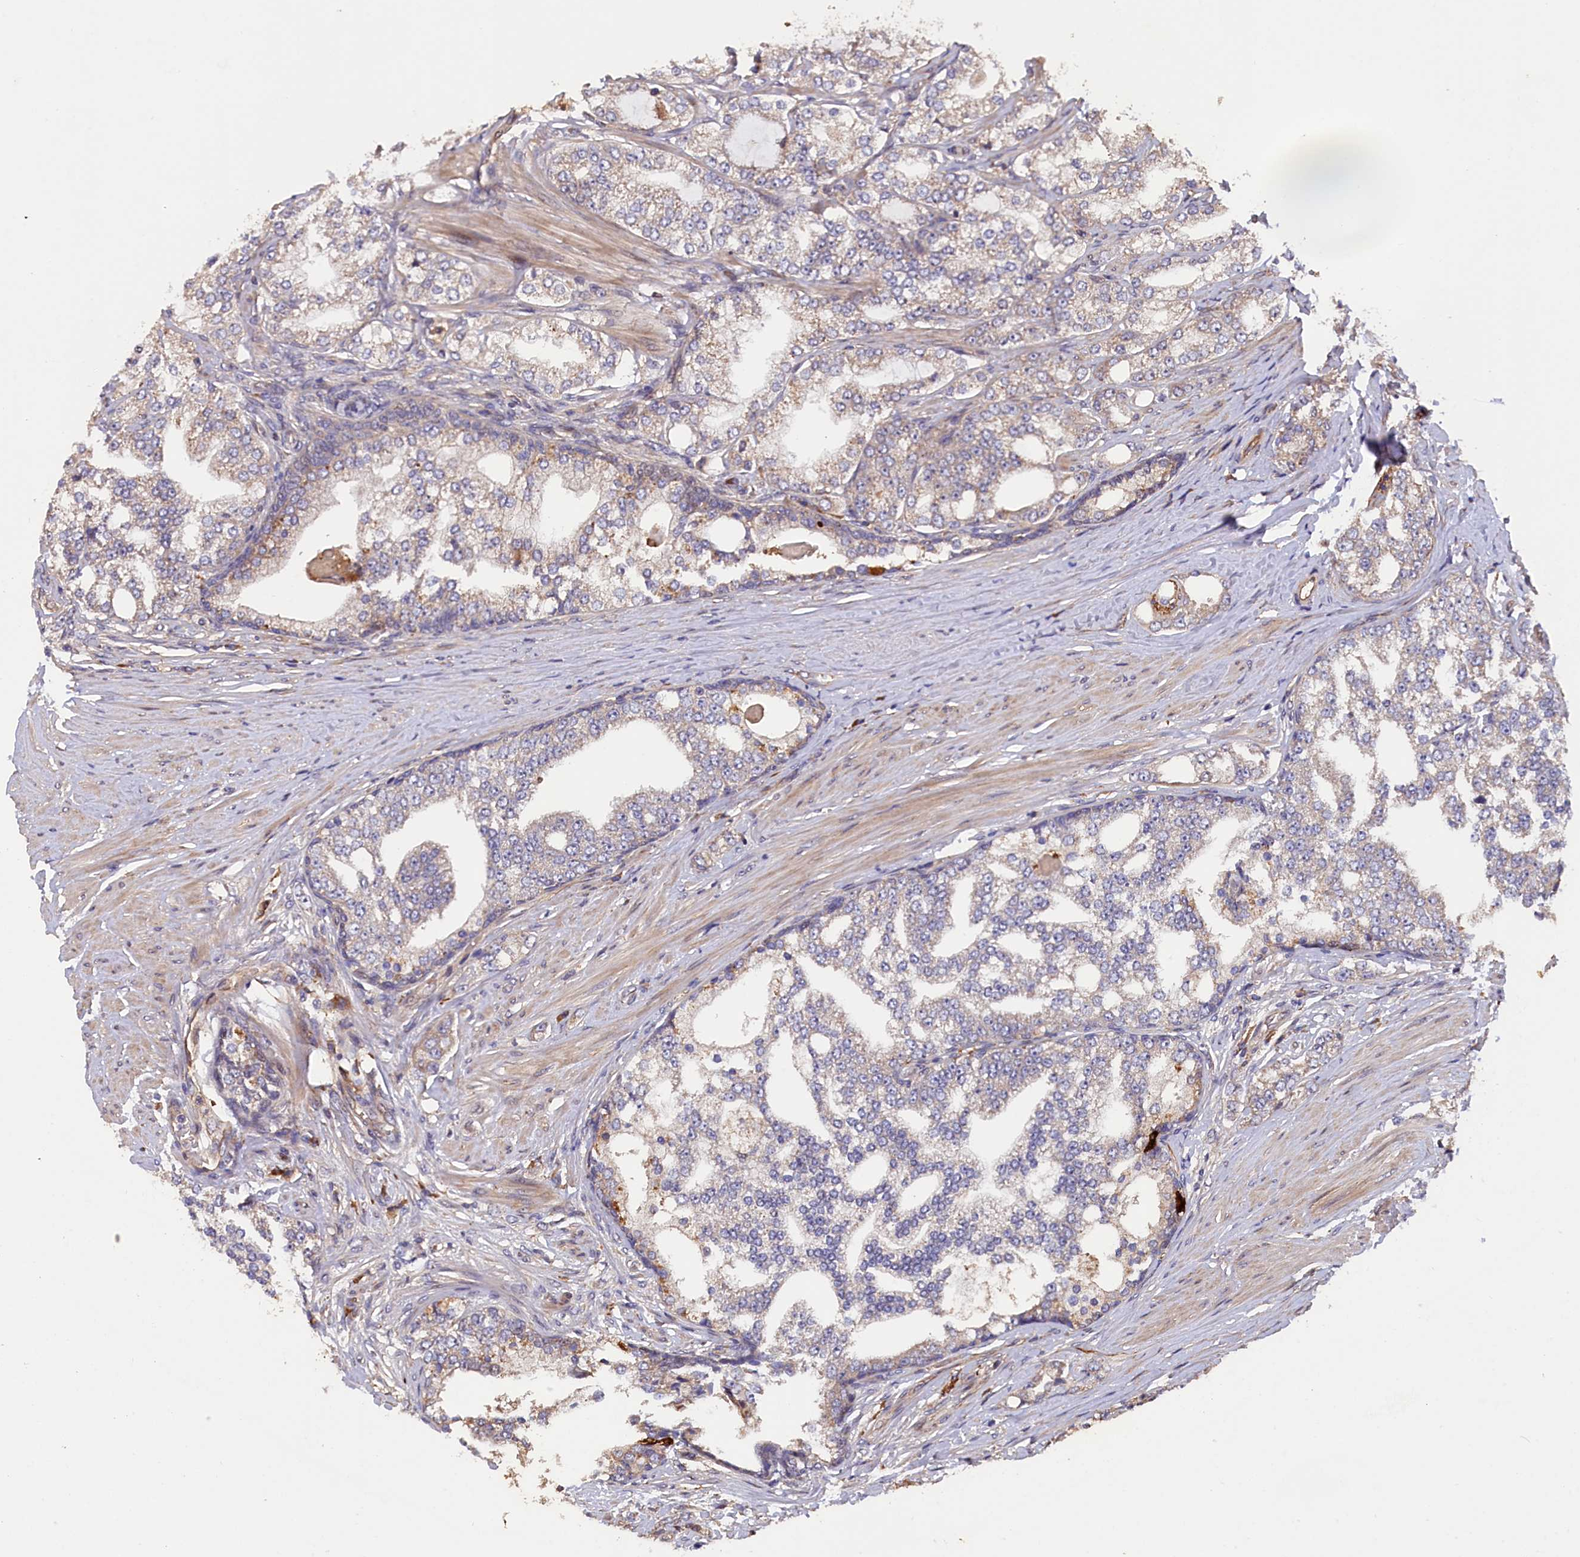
{"staining": {"intensity": "negative", "quantity": "none", "location": "none"}, "tissue": "prostate cancer", "cell_type": "Tumor cells", "image_type": "cancer", "snomed": [{"axis": "morphology", "description": "Adenocarcinoma, High grade"}, {"axis": "topography", "description": "Prostate"}], "caption": "Prostate adenocarcinoma (high-grade) was stained to show a protein in brown. There is no significant expression in tumor cells.", "gene": "GREB1L", "patient": {"sex": "male", "age": 64}}